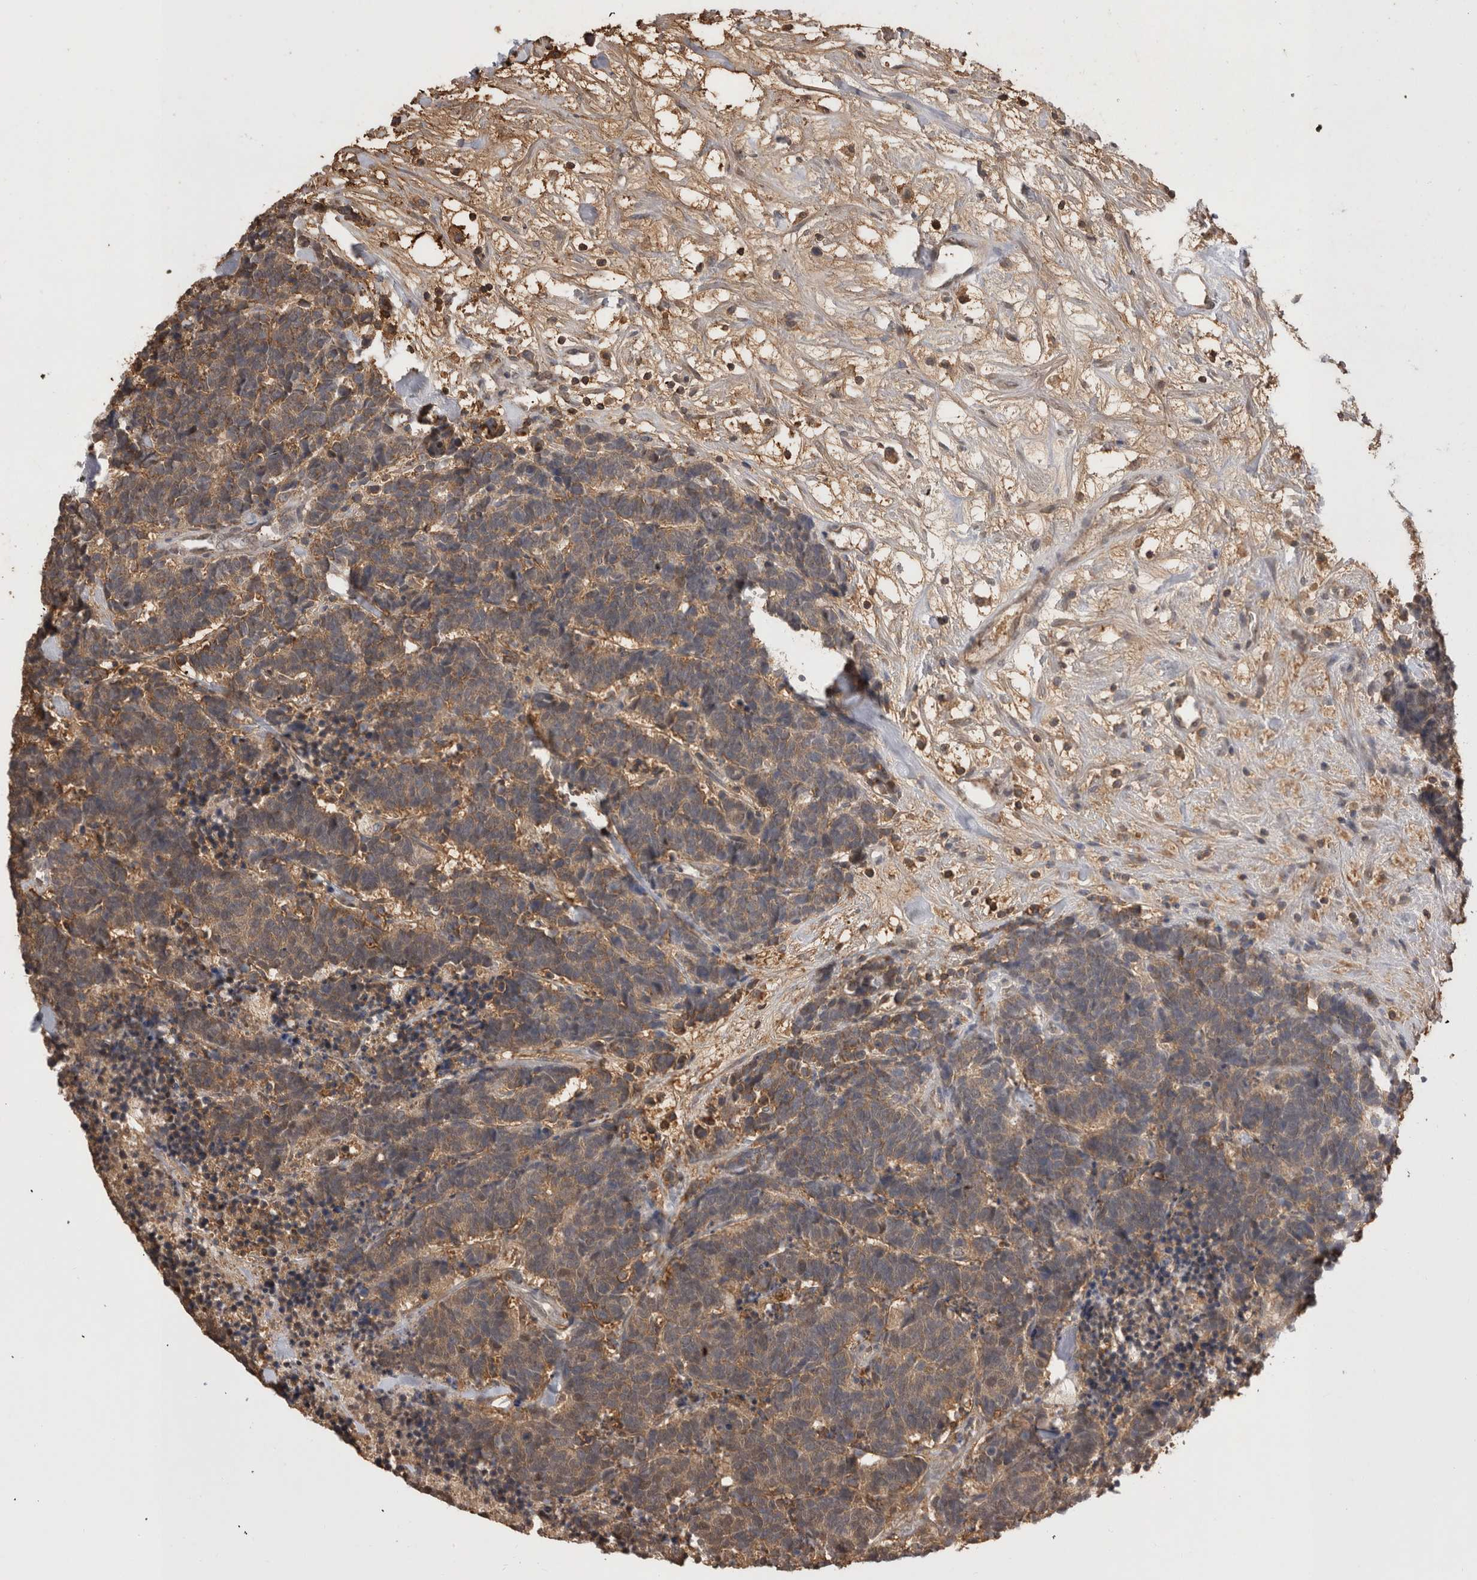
{"staining": {"intensity": "weak", "quantity": ">75%", "location": "cytoplasmic/membranous"}, "tissue": "carcinoid", "cell_type": "Tumor cells", "image_type": "cancer", "snomed": [{"axis": "morphology", "description": "Carcinoma, NOS"}, {"axis": "morphology", "description": "Carcinoid, malignant, NOS"}, {"axis": "topography", "description": "Urinary bladder"}], "caption": "DAB (3,3'-diaminobenzidine) immunohistochemical staining of carcinoid shows weak cytoplasmic/membranous protein expression in about >75% of tumor cells.", "gene": "PREP", "patient": {"sex": "male", "age": 57}}